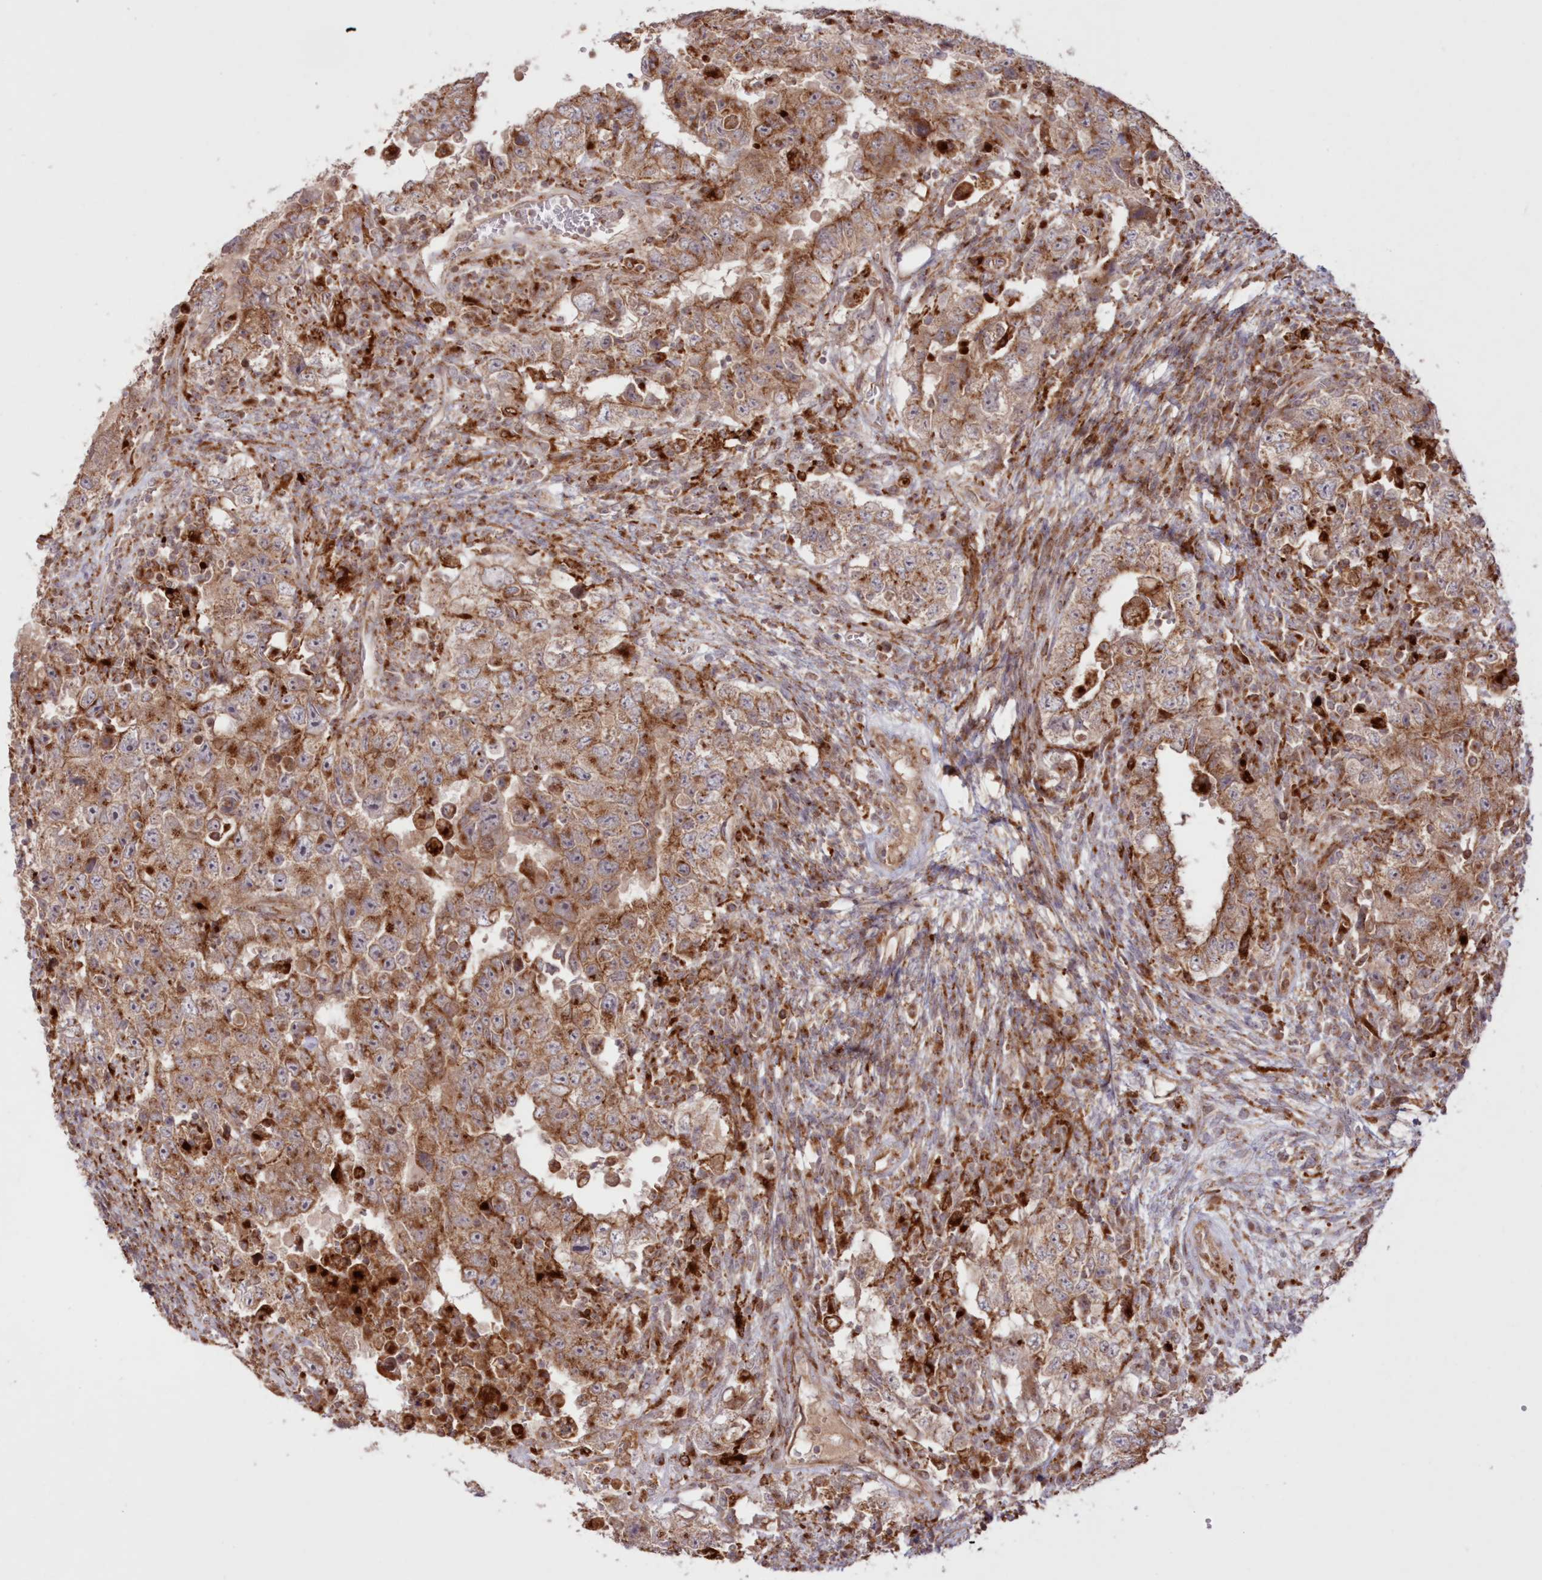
{"staining": {"intensity": "moderate", "quantity": ">75%", "location": "cytoplasmic/membranous"}, "tissue": "testis cancer", "cell_type": "Tumor cells", "image_type": "cancer", "snomed": [{"axis": "morphology", "description": "Carcinoma, Embryonal, NOS"}, {"axis": "topography", "description": "Testis"}], "caption": "Tumor cells reveal medium levels of moderate cytoplasmic/membranous positivity in approximately >75% of cells in testis embryonal carcinoma.", "gene": "ABCC3", "patient": {"sex": "male", "age": 26}}